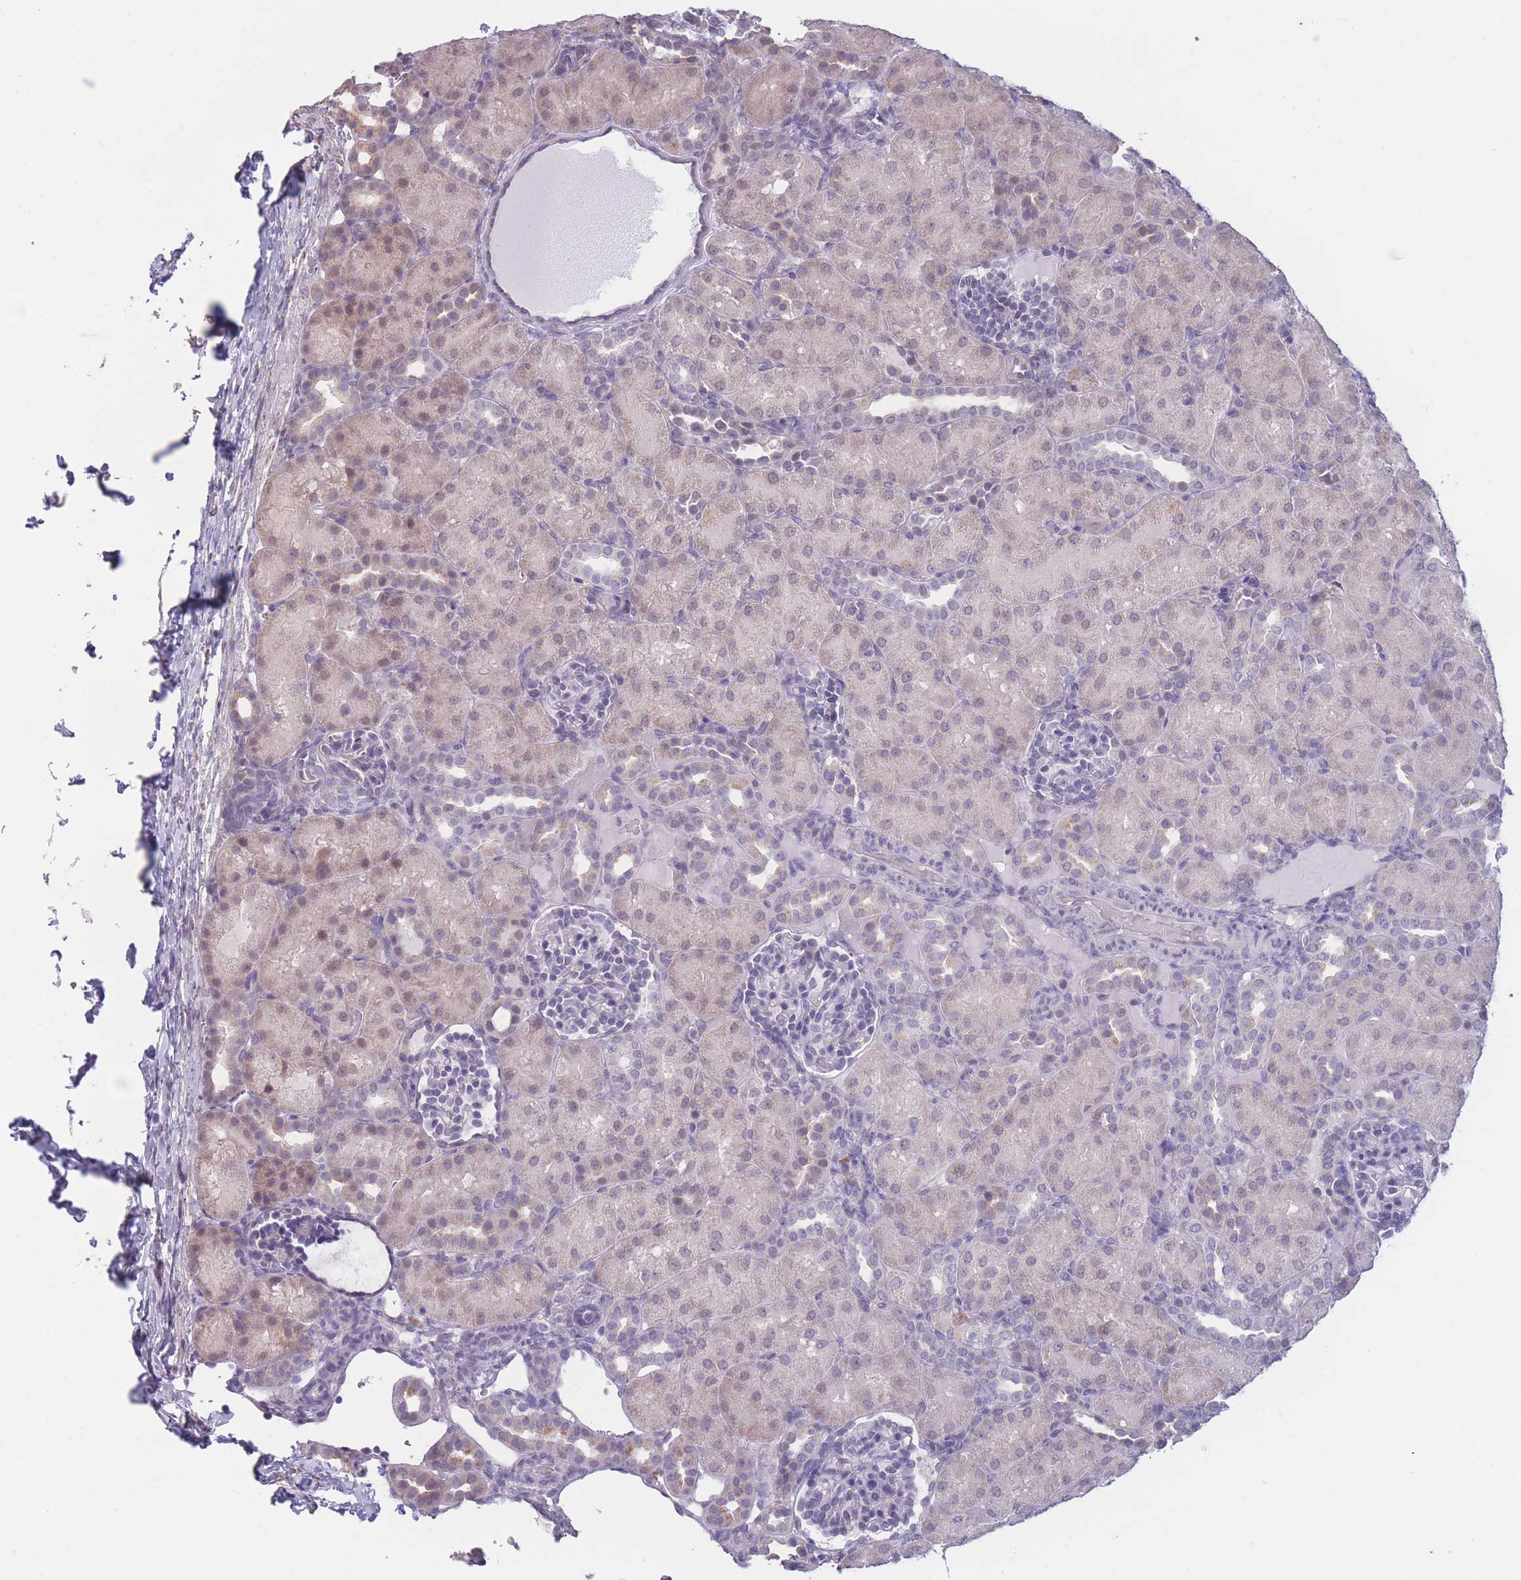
{"staining": {"intensity": "negative", "quantity": "none", "location": "none"}, "tissue": "kidney", "cell_type": "Cells in glomeruli", "image_type": "normal", "snomed": [{"axis": "morphology", "description": "Normal tissue, NOS"}, {"axis": "topography", "description": "Kidney"}], "caption": "IHC of normal human kidney exhibits no staining in cells in glomeruli.", "gene": "COL27A1", "patient": {"sex": "male", "age": 1}}